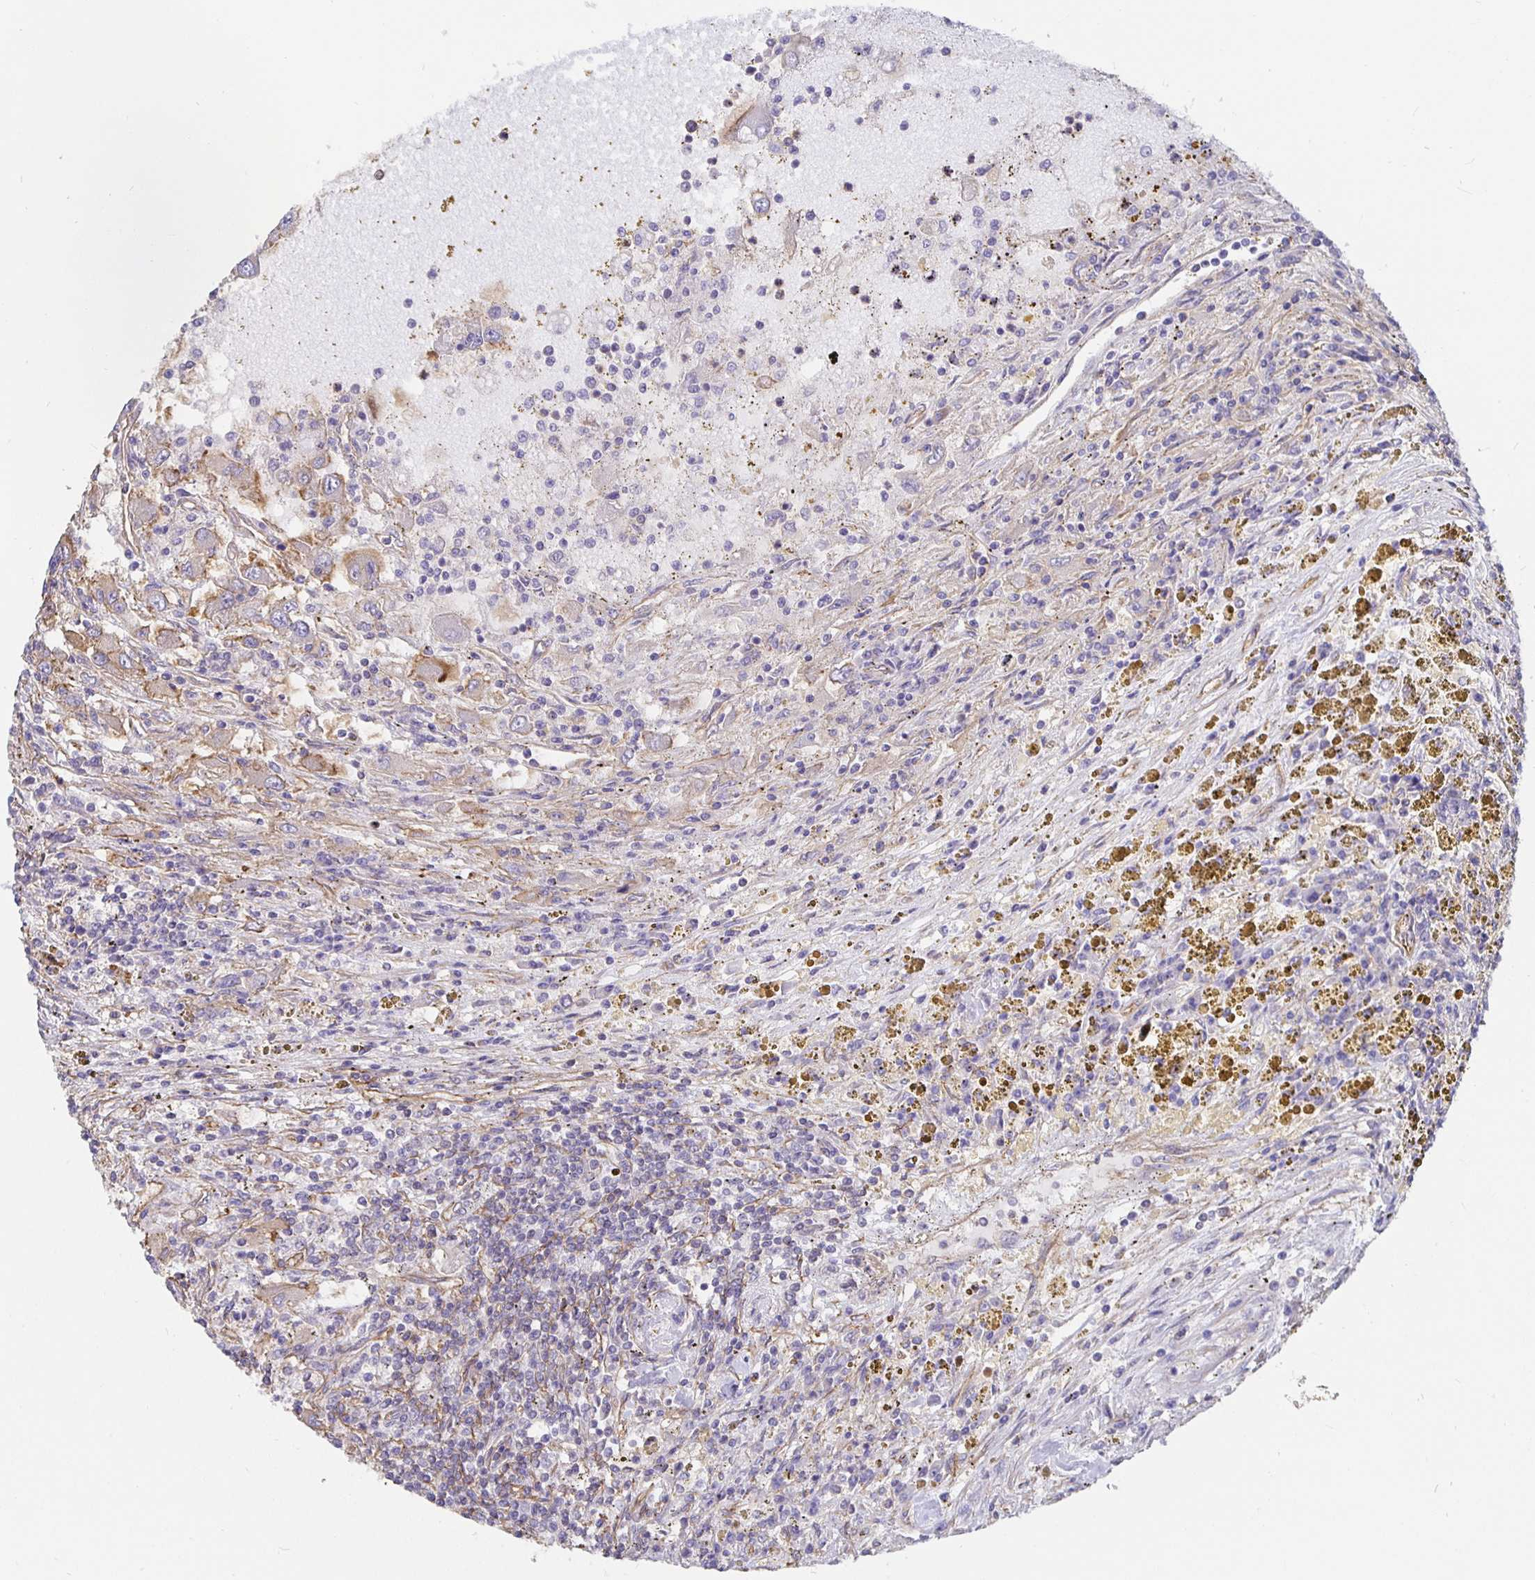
{"staining": {"intensity": "moderate", "quantity": "<25%", "location": "cytoplasmic/membranous"}, "tissue": "renal cancer", "cell_type": "Tumor cells", "image_type": "cancer", "snomed": [{"axis": "morphology", "description": "Adenocarcinoma, NOS"}, {"axis": "topography", "description": "Kidney"}], "caption": "Immunohistochemical staining of human renal cancer (adenocarcinoma) shows low levels of moderate cytoplasmic/membranous positivity in approximately <25% of tumor cells. The staining was performed using DAB (3,3'-diaminobenzidine) to visualize the protein expression in brown, while the nuclei were stained in blue with hematoxylin (Magnification: 20x).", "gene": "ARHGEF39", "patient": {"sex": "female", "age": 67}}